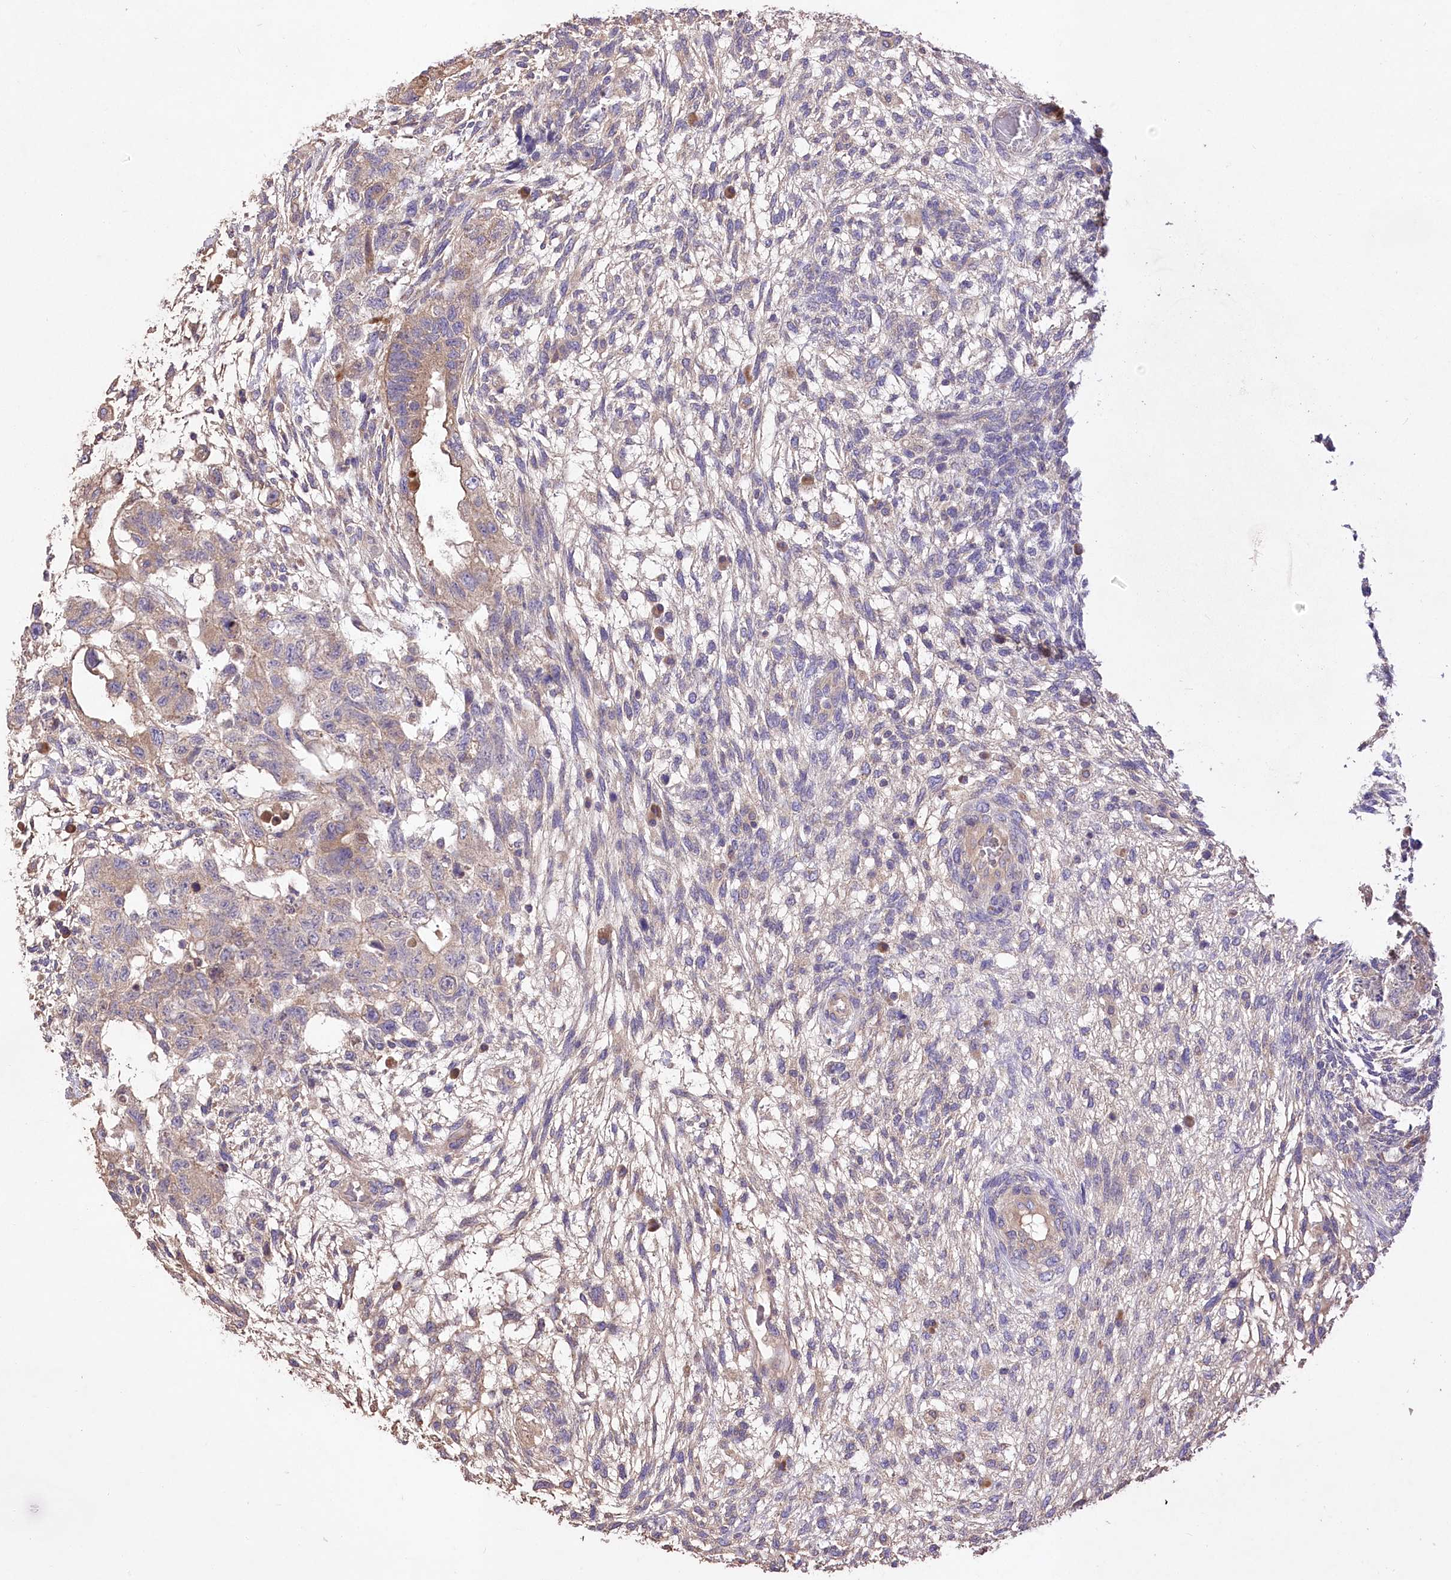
{"staining": {"intensity": "weak", "quantity": "25%-75%", "location": "cytoplasmic/membranous"}, "tissue": "testis cancer", "cell_type": "Tumor cells", "image_type": "cancer", "snomed": [{"axis": "morphology", "description": "Normal tissue, NOS"}, {"axis": "morphology", "description": "Carcinoma, Embryonal, NOS"}, {"axis": "topography", "description": "Testis"}], "caption": "The histopathology image exhibits a brown stain indicating the presence of a protein in the cytoplasmic/membranous of tumor cells in embryonal carcinoma (testis).", "gene": "PBLD", "patient": {"sex": "male", "age": 36}}